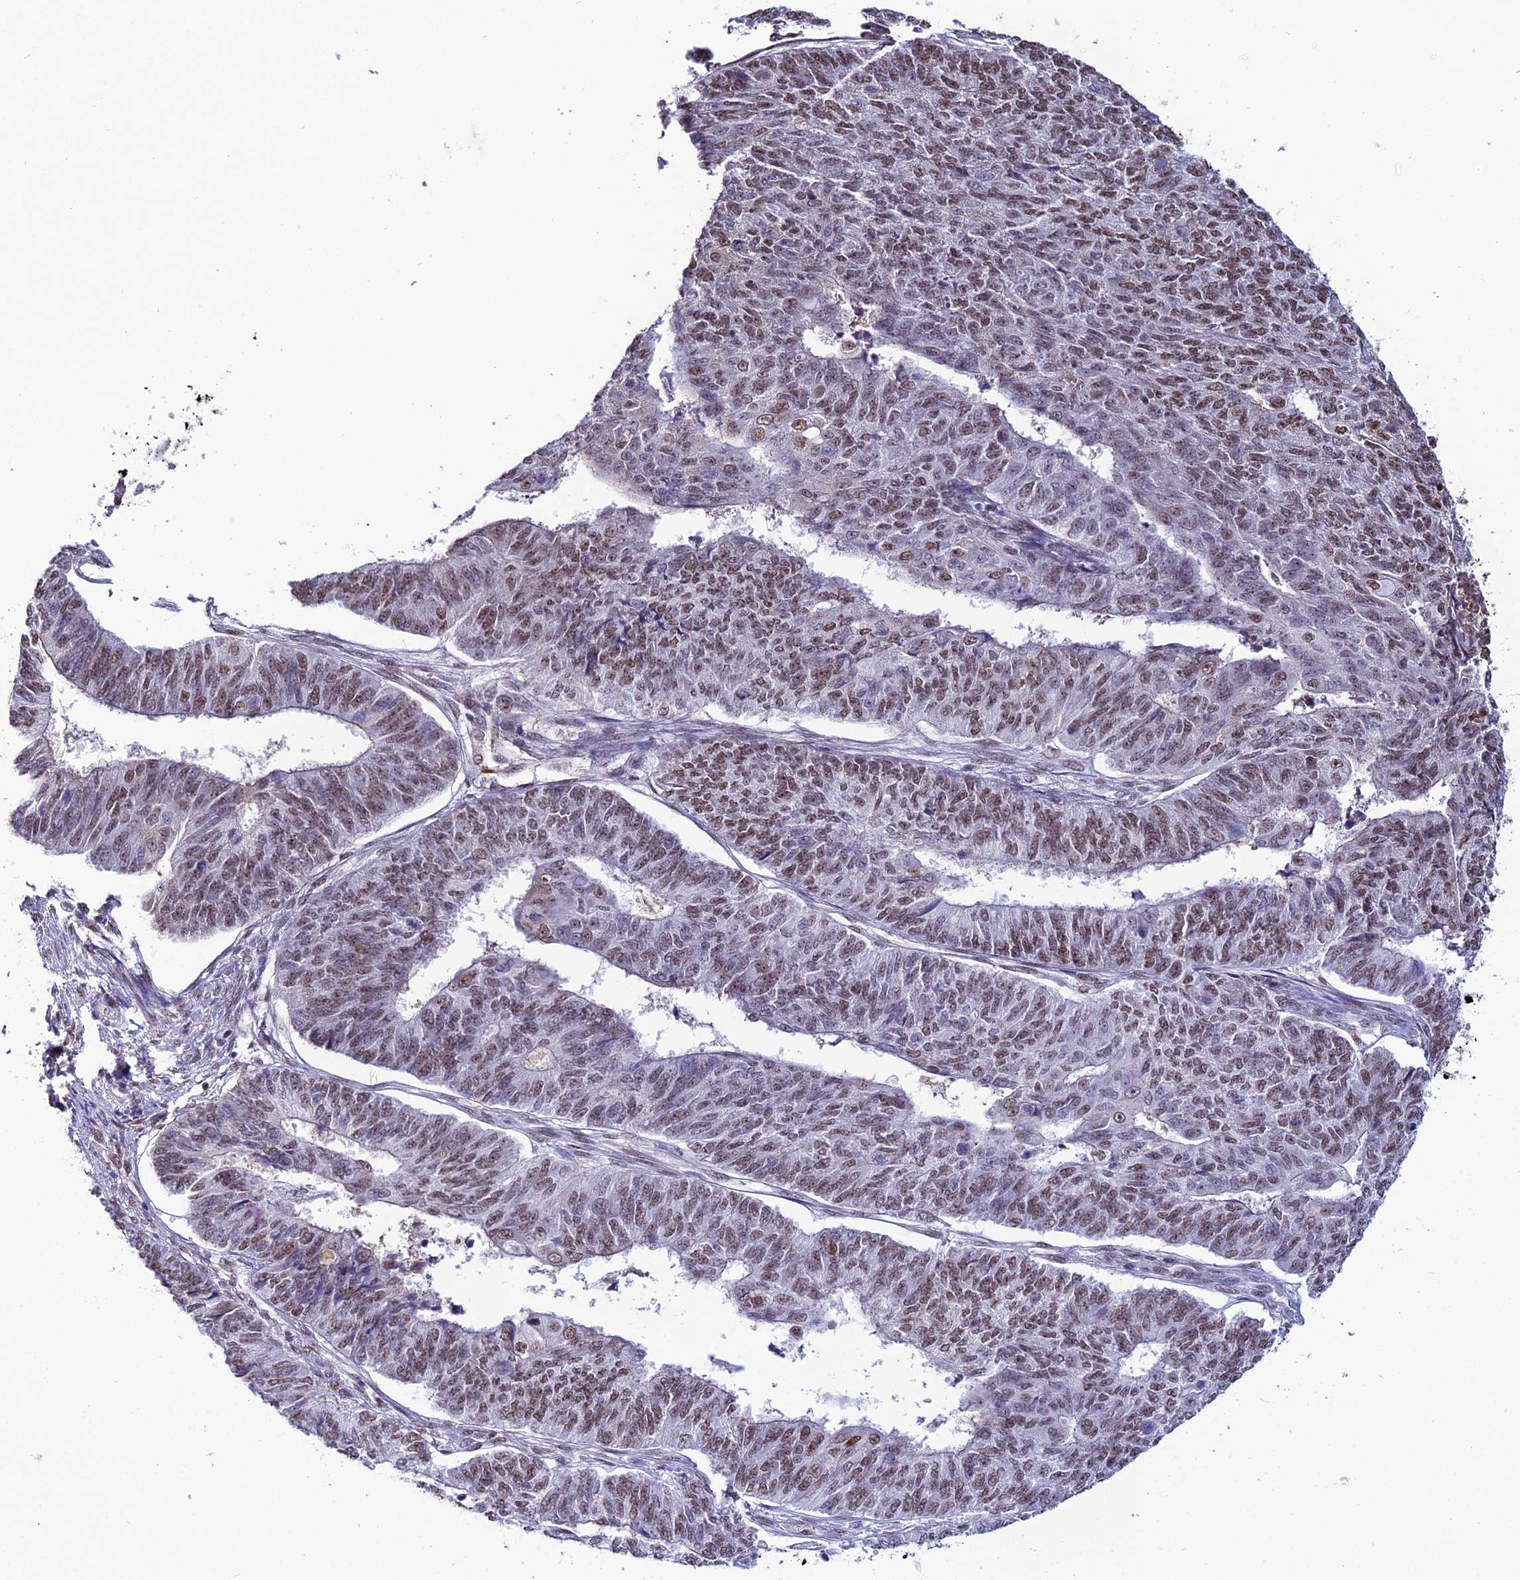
{"staining": {"intensity": "weak", "quantity": "25%-75%", "location": "nuclear"}, "tissue": "endometrial cancer", "cell_type": "Tumor cells", "image_type": "cancer", "snomed": [{"axis": "morphology", "description": "Adenocarcinoma, NOS"}, {"axis": "topography", "description": "Endometrium"}], "caption": "Protein analysis of endometrial adenocarcinoma tissue exhibits weak nuclear staining in approximately 25%-75% of tumor cells.", "gene": "RBM12", "patient": {"sex": "female", "age": 32}}